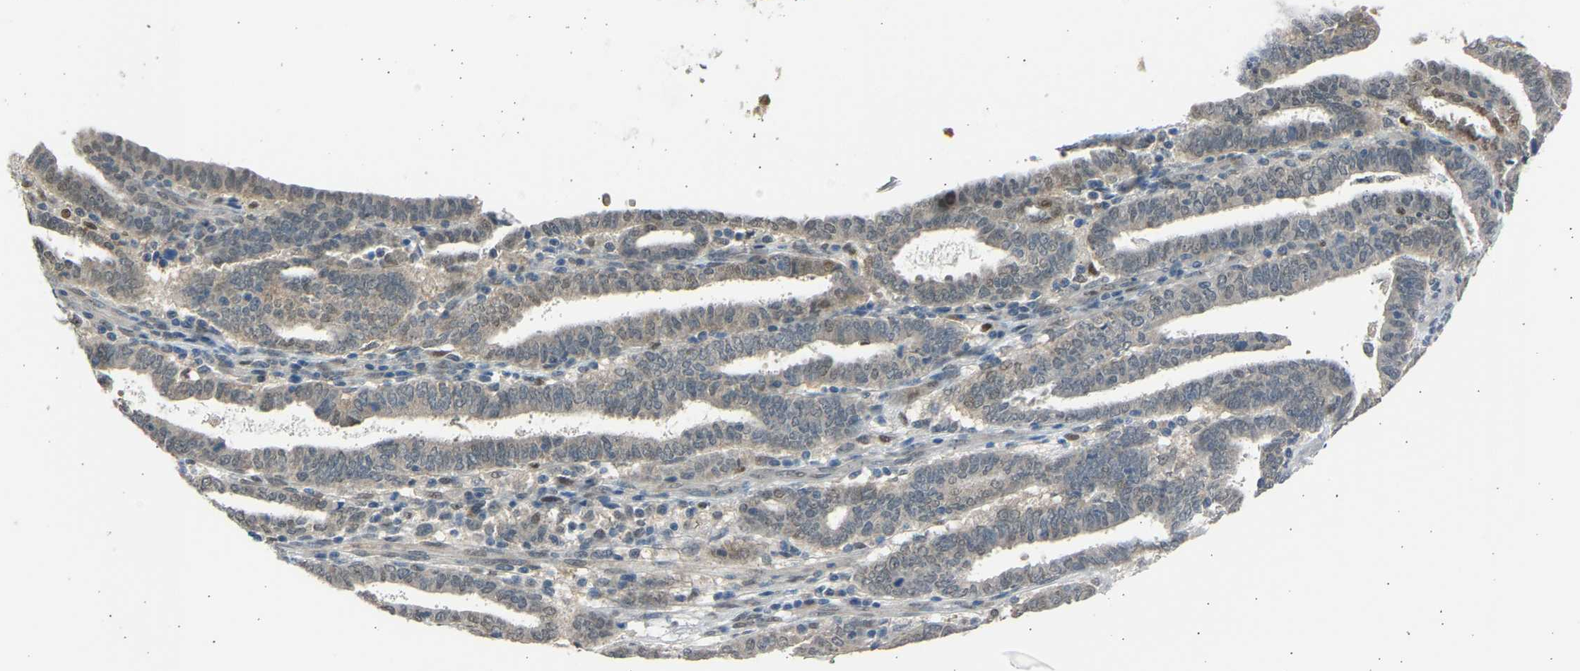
{"staining": {"intensity": "weak", "quantity": "<25%", "location": "nuclear"}, "tissue": "endometrial cancer", "cell_type": "Tumor cells", "image_type": "cancer", "snomed": [{"axis": "morphology", "description": "Adenocarcinoma, NOS"}, {"axis": "topography", "description": "Uterus"}], "caption": "Tumor cells show no significant protein positivity in endometrial cancer (adenocarcinoma).", "gene": "BIRC2", "patient": {"sex": "female", "age": 83}}